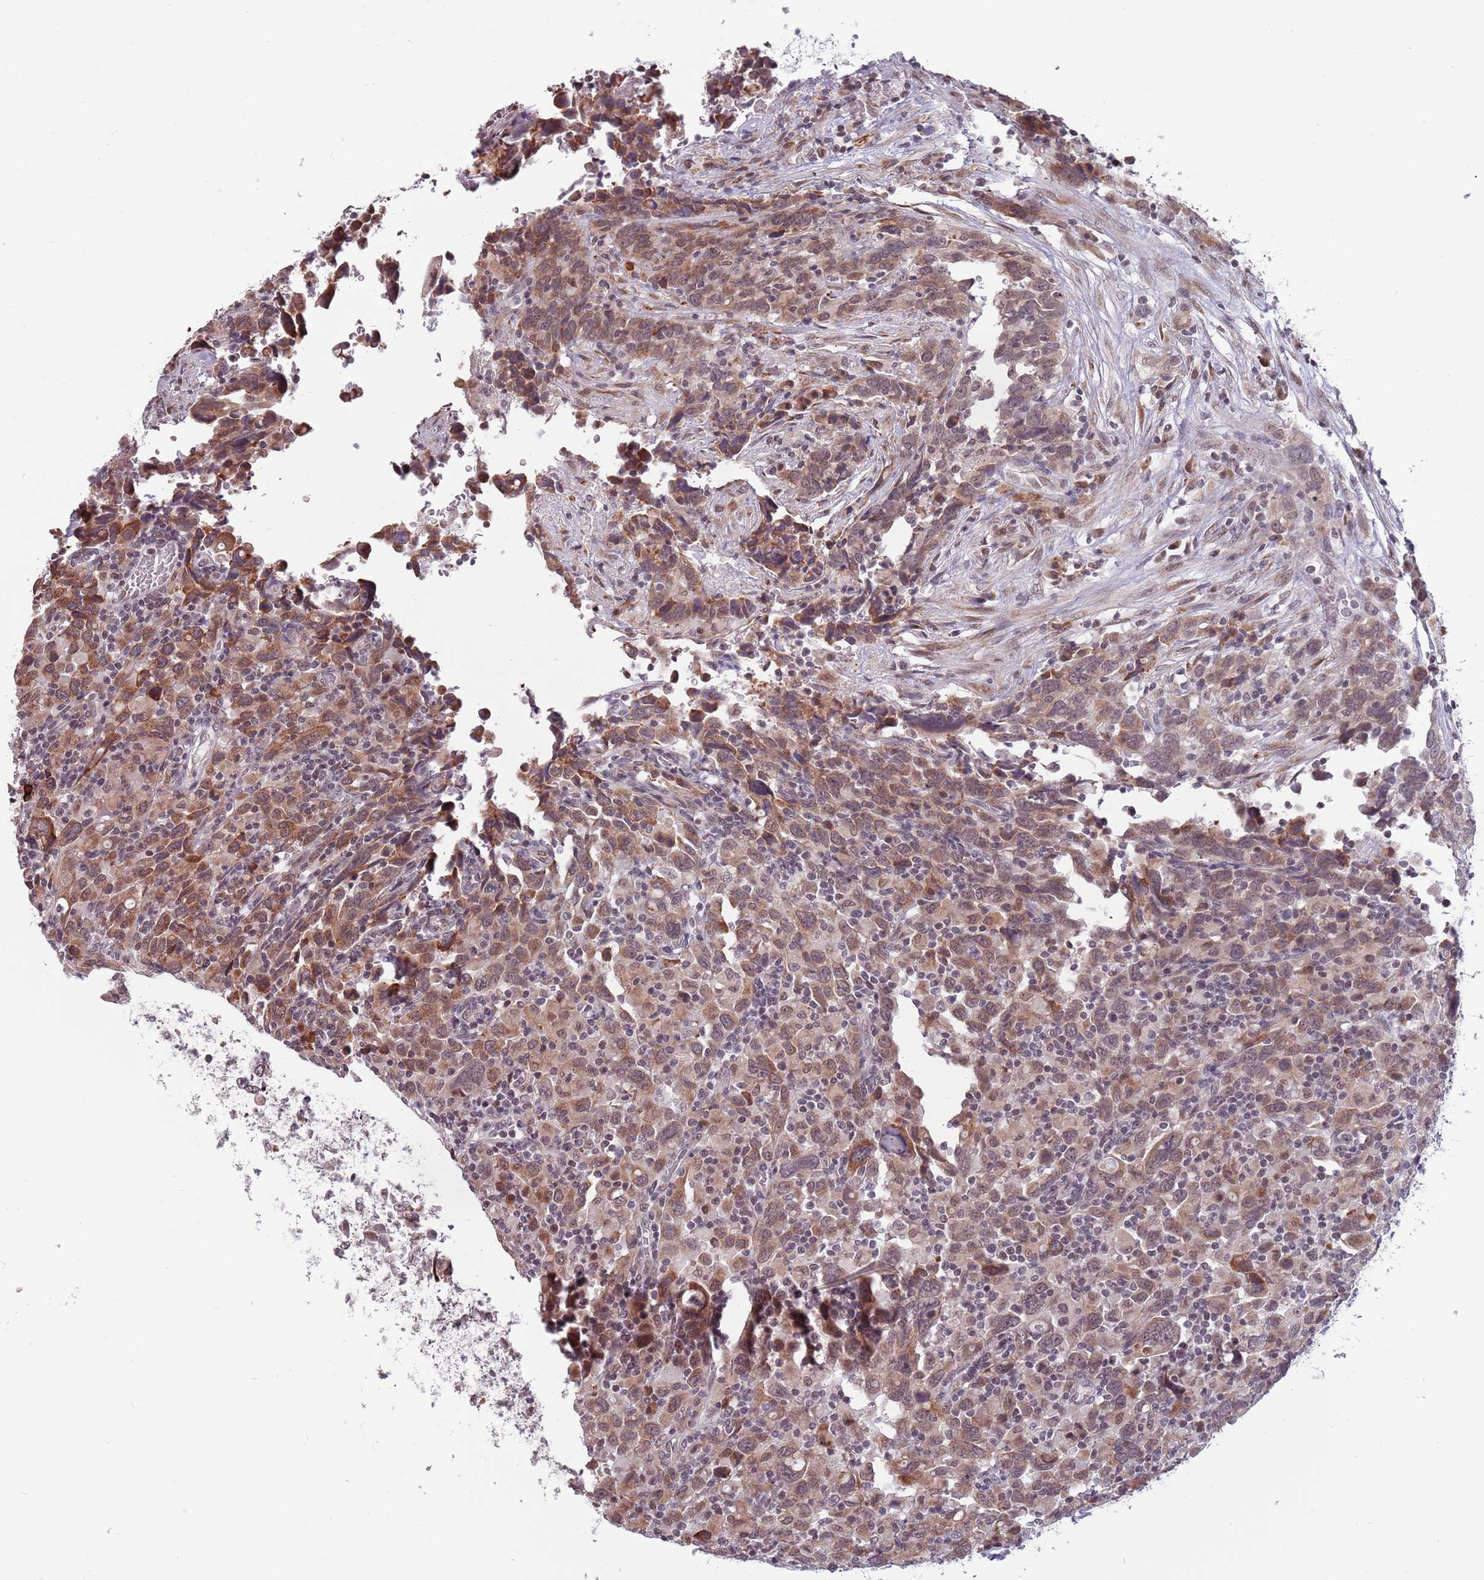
{"staining": {"intensity": "moderate", "quantity": ">75%", "location": "cytoplasmic/membranous,nuclear"}, "tissue": "urothelial cancer", "cell_type": "Tumor cells", "image_type": "cancer", "snomed": [{"axis": "morphology", "description": "Urothelial carcinoma, High grade"}, {"axis": "topography", "description": "Urinary bladder"}], "caption": "Protein staining shows moderate cytoplasmic/membranous and nuclear expression in about >75% of tumor cells in high-grade urothelial carcinoma.", "gene": "BARD1", "patient": {"sex": "male", "age": 61}}